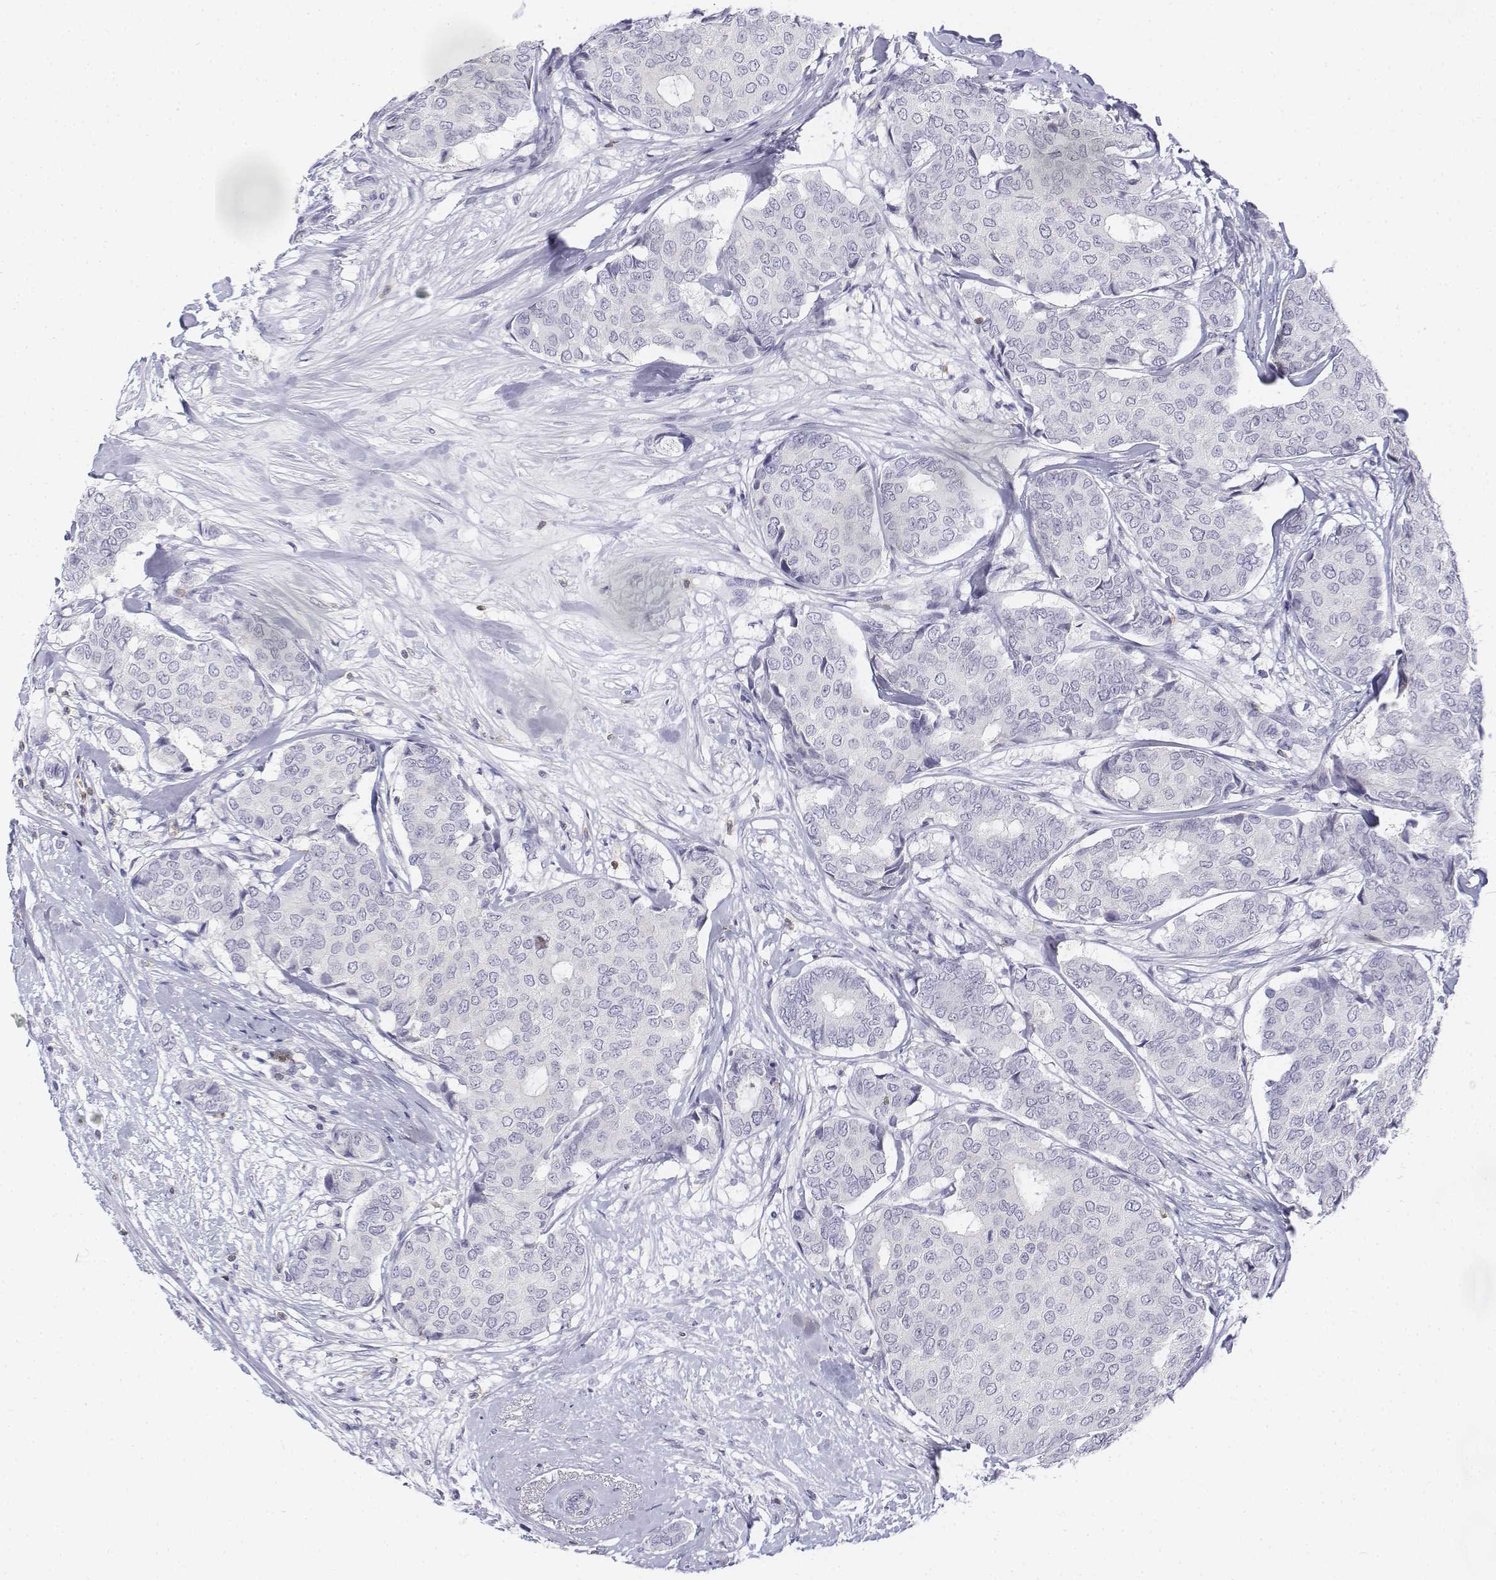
{"staining": {"intensity": "negative", "quantity": "none", "location": "none"}, "tissue": "breast cancer", "cell_type": "Tumor cells", "image_type": "cancer", "snomed": [{"axis": "morphology", "description": "Duct carcinoma"}, {"axis": "topography", "description": "Breast"}], "caption": "DAB immunohistochemical staining of breast cancer (invasive ductal carcinoma) reveals no significant positivity in tumor cells. (DAB (3,3'-diaminobenzidine) immunohistochemistry, high magnification).", "gene": "CD3E", "patient": {"sex": "female", "age": 75}}